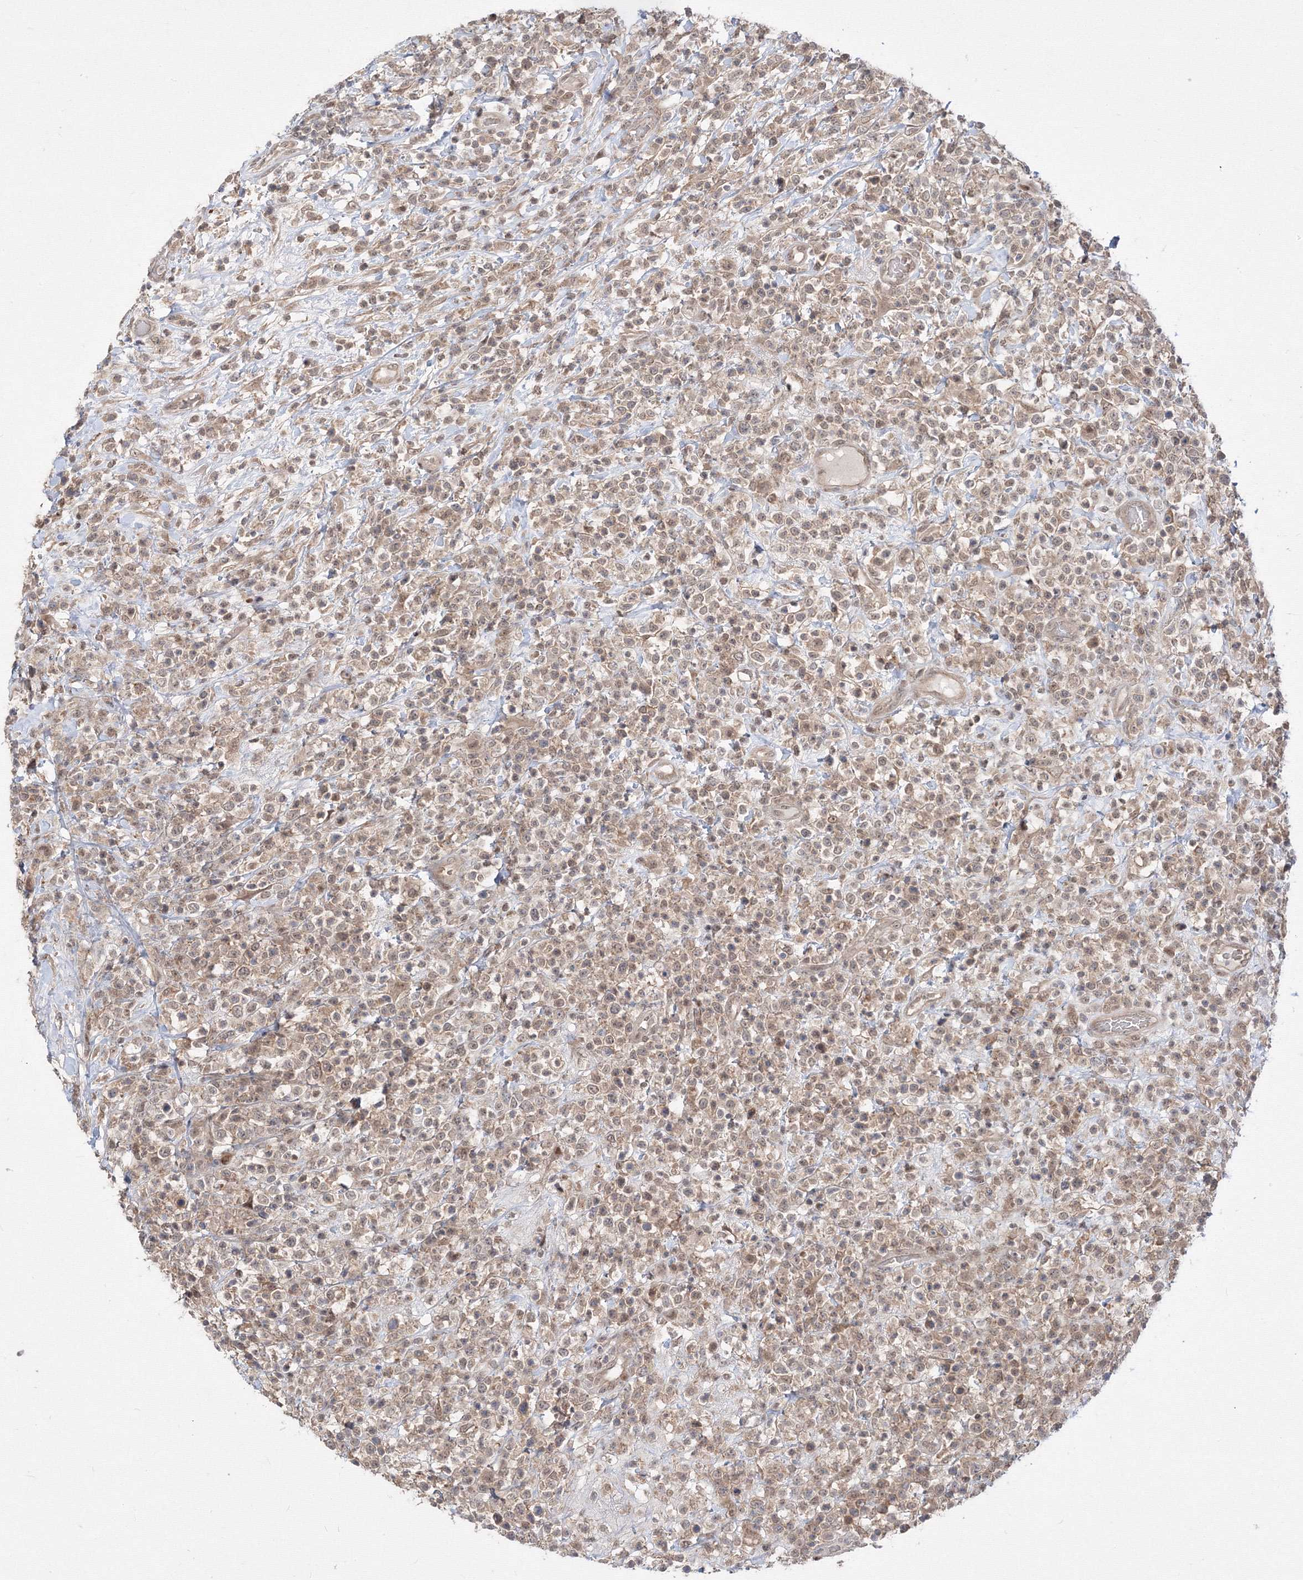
{"staining": {"intensity": "weak", "quantity": ">75%", "location": "cytoplasmic/membranous,nuclear"}, "tissue": "lymphoma", "cell_type": "Tumor cells", "image_type": "cancer", "snomed": [{"axis": "morphology", "description": "Malignant lymphoma, non-Hodgkin's type, High grade"}, {"axis": "topography", "description": "Colon"}], "caption": "Protein staining of lymphoma tissue exhibits weak cytoplasmic/membranous and nuclear positivity in approximately >75% of tumor cells. (Brightfield microscopy of DAB IHC at high magnification).", "gene": "COPS4", "patient": {"sex": "female", "age": 53}}